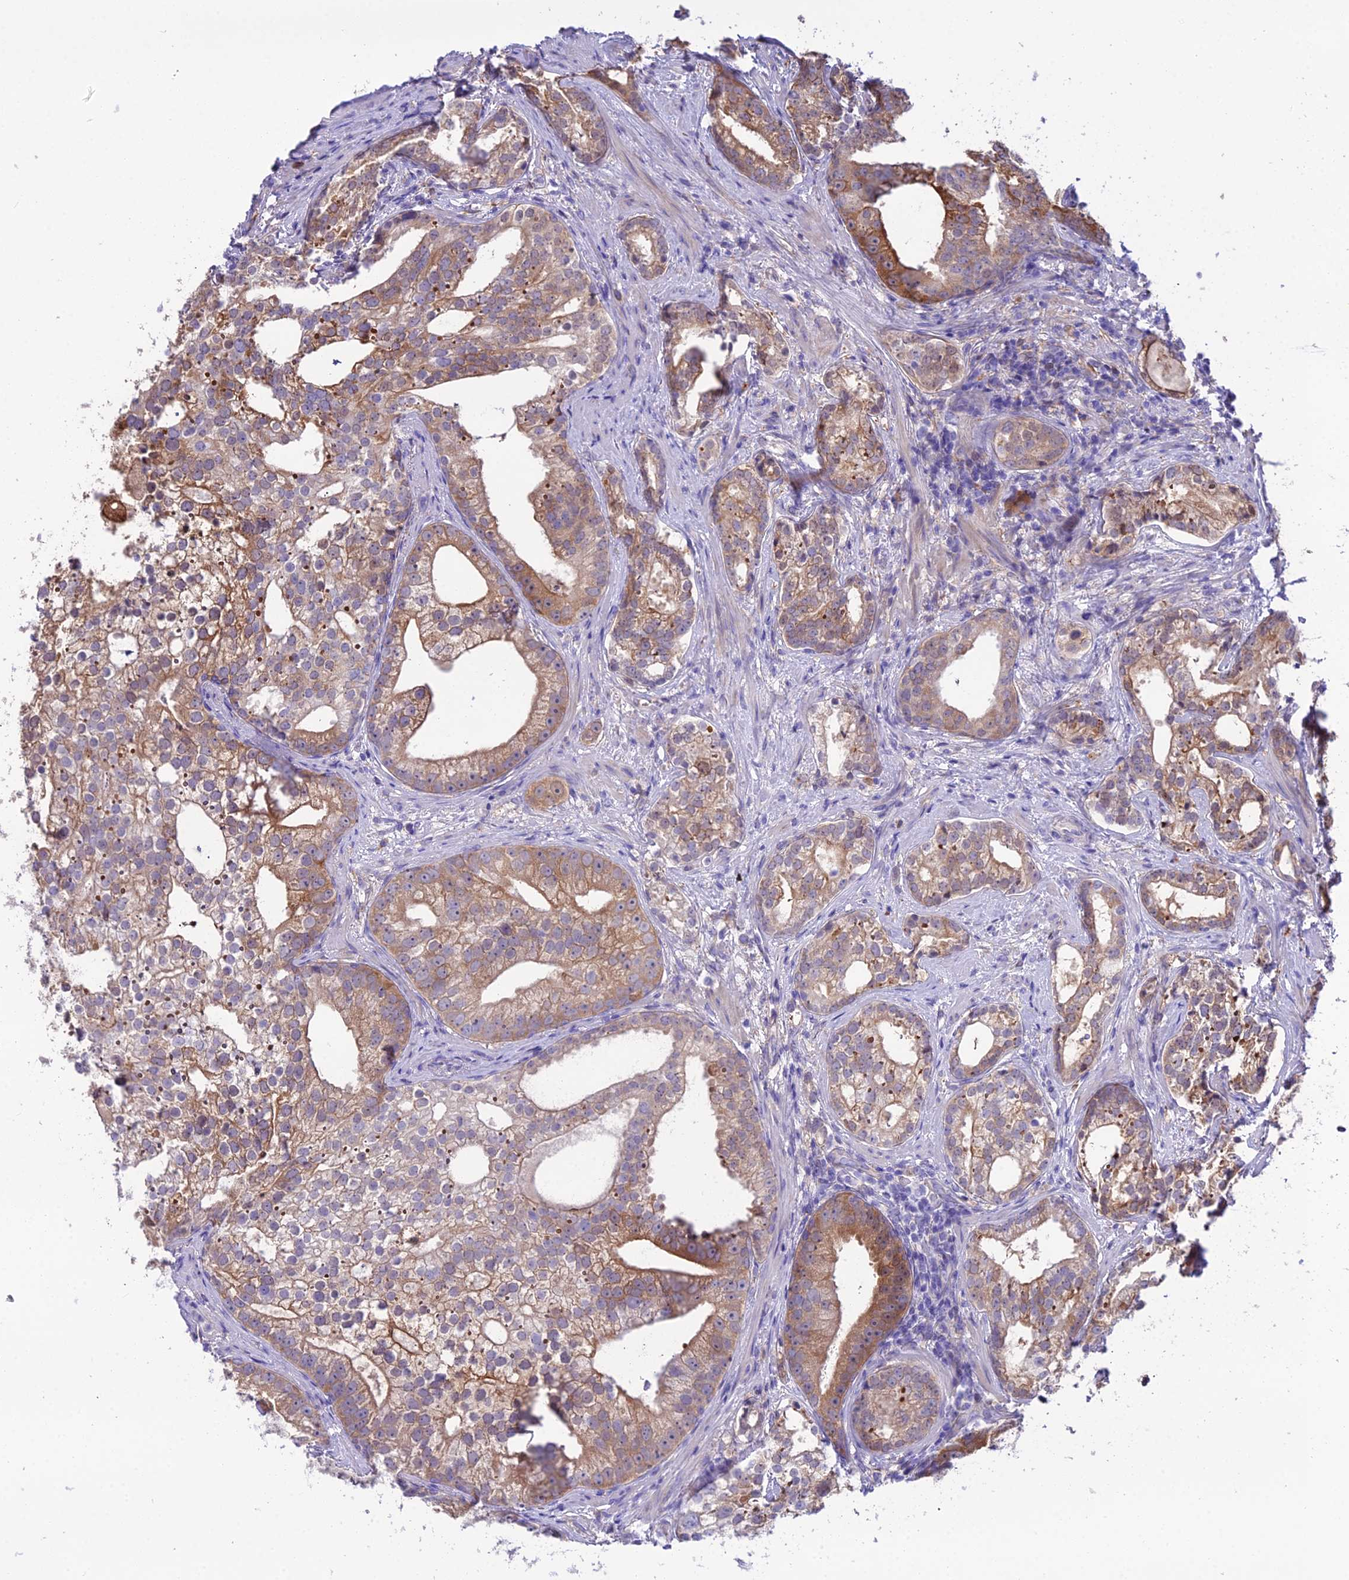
{"staining": {"intensity": "moderate", "quantity": ">75%", "location": "cytoplasmic/membranous"}, "tissue": "prostate cancer", "cell_type": "Tumor cells", "image_type": "cancer", "snomed": [{"axis": "morphology", "description": "Adenocarcinoma, High grade"}, {"axis": "topography", "description": "Prostate"}], "caption": "Moderate cytoplasmic/membranous staining for a protein is seen in approximately >75% of tumor cells of prostate adenocarcinoma (high-grade) using IHC.", "gene": "MB21D2", "patient": {"sex": "male", "age": 75}}